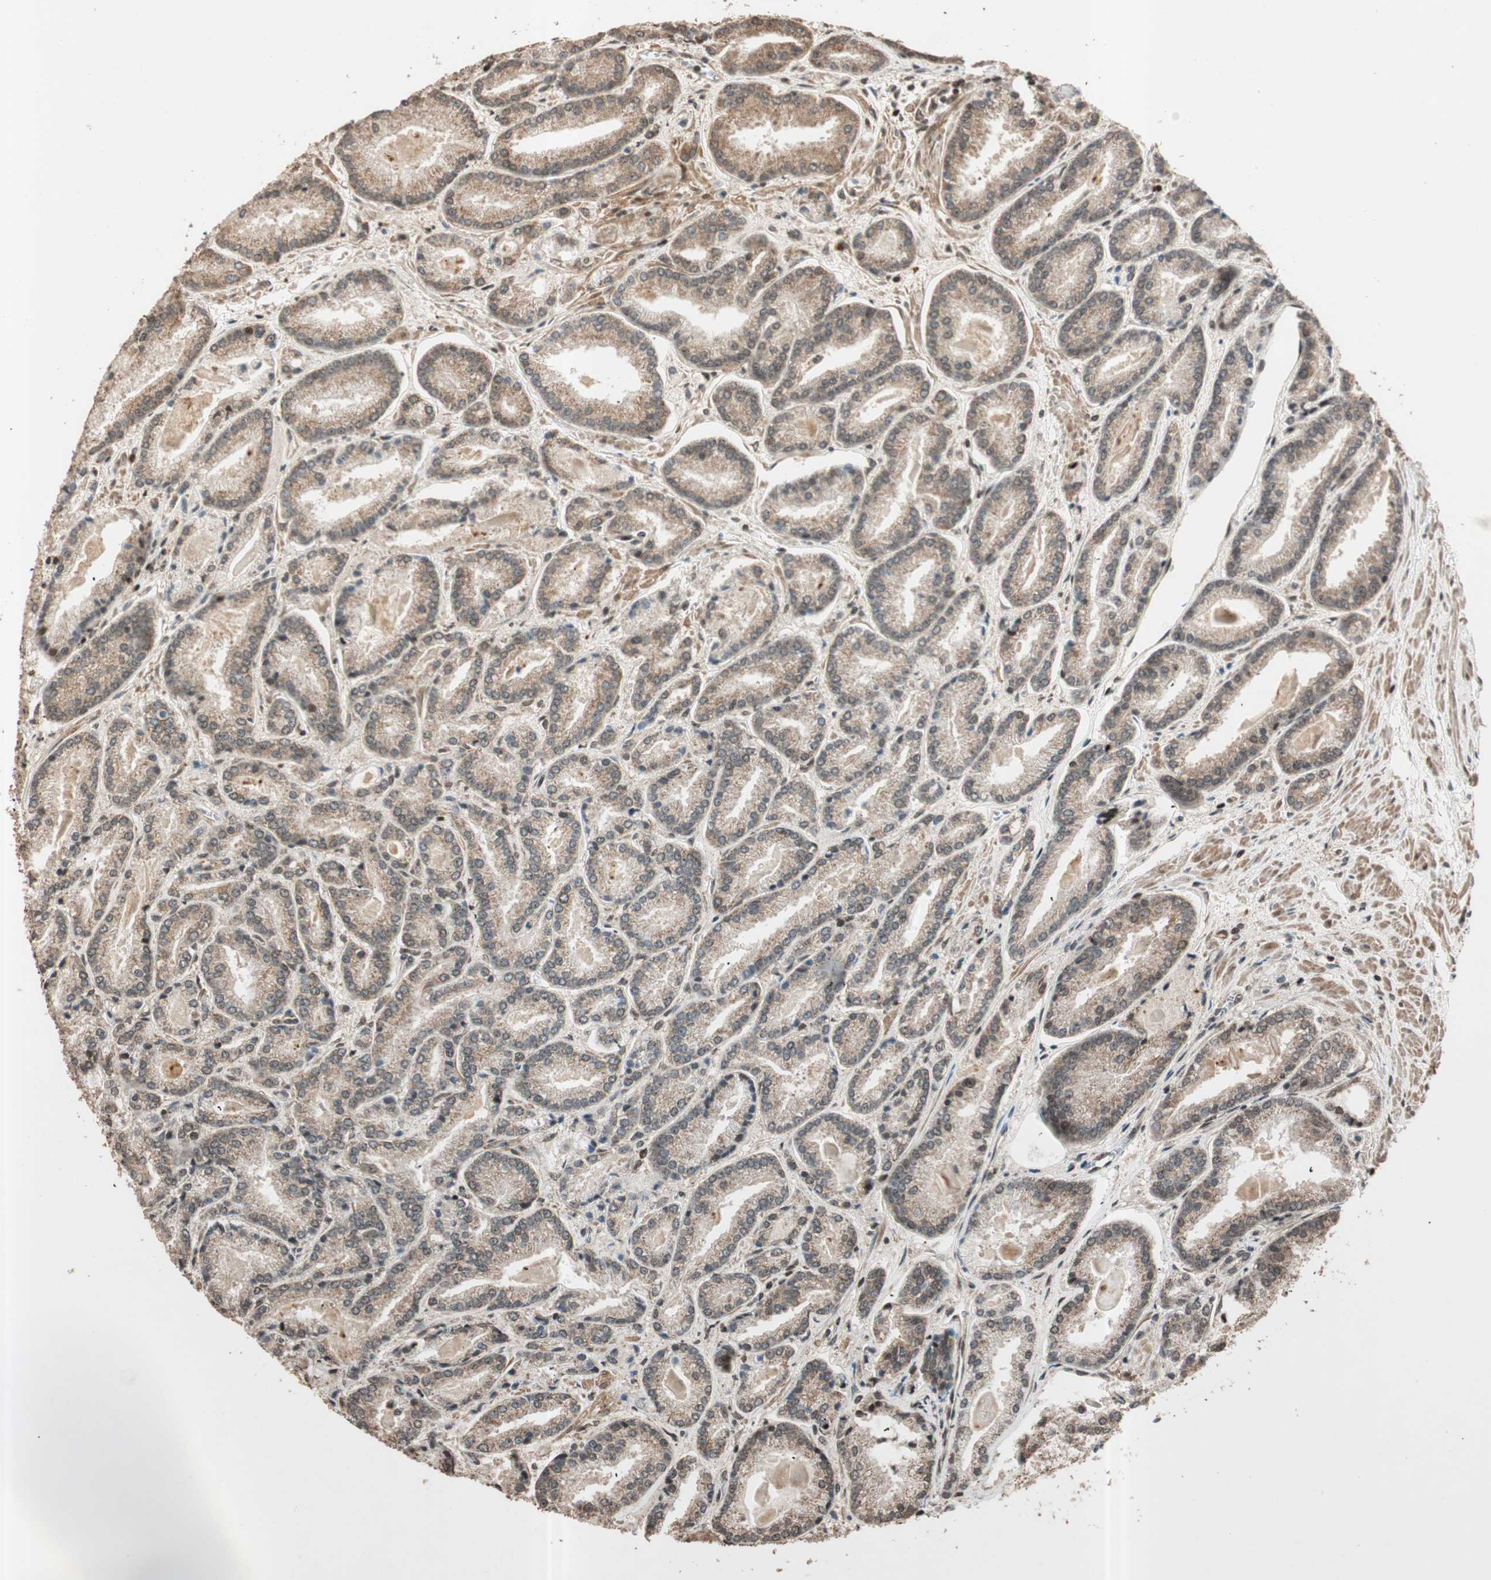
{"staining": {"intensity": "strong", "quantity": ">75%", "location": "cytoplasmic/membranous,nuclear"}, "tissue": "prostate cancer", "cell_type": "Tumor cells", "image_type": "cancer", "snomed": [{"axis": "morphology", "description": "Adenocarcinoma, Low grade"}, {"axis": "topography", "description": "Prostate"}], "caption": "Prostate cancer stained with a brown dye demonstrates strong cytoplasmic/membranous and nuclear positive expression in approximately >75% of tumor cells.", "gene": "ALKBH5", "patient": {"sex": "male", "age": 59}}